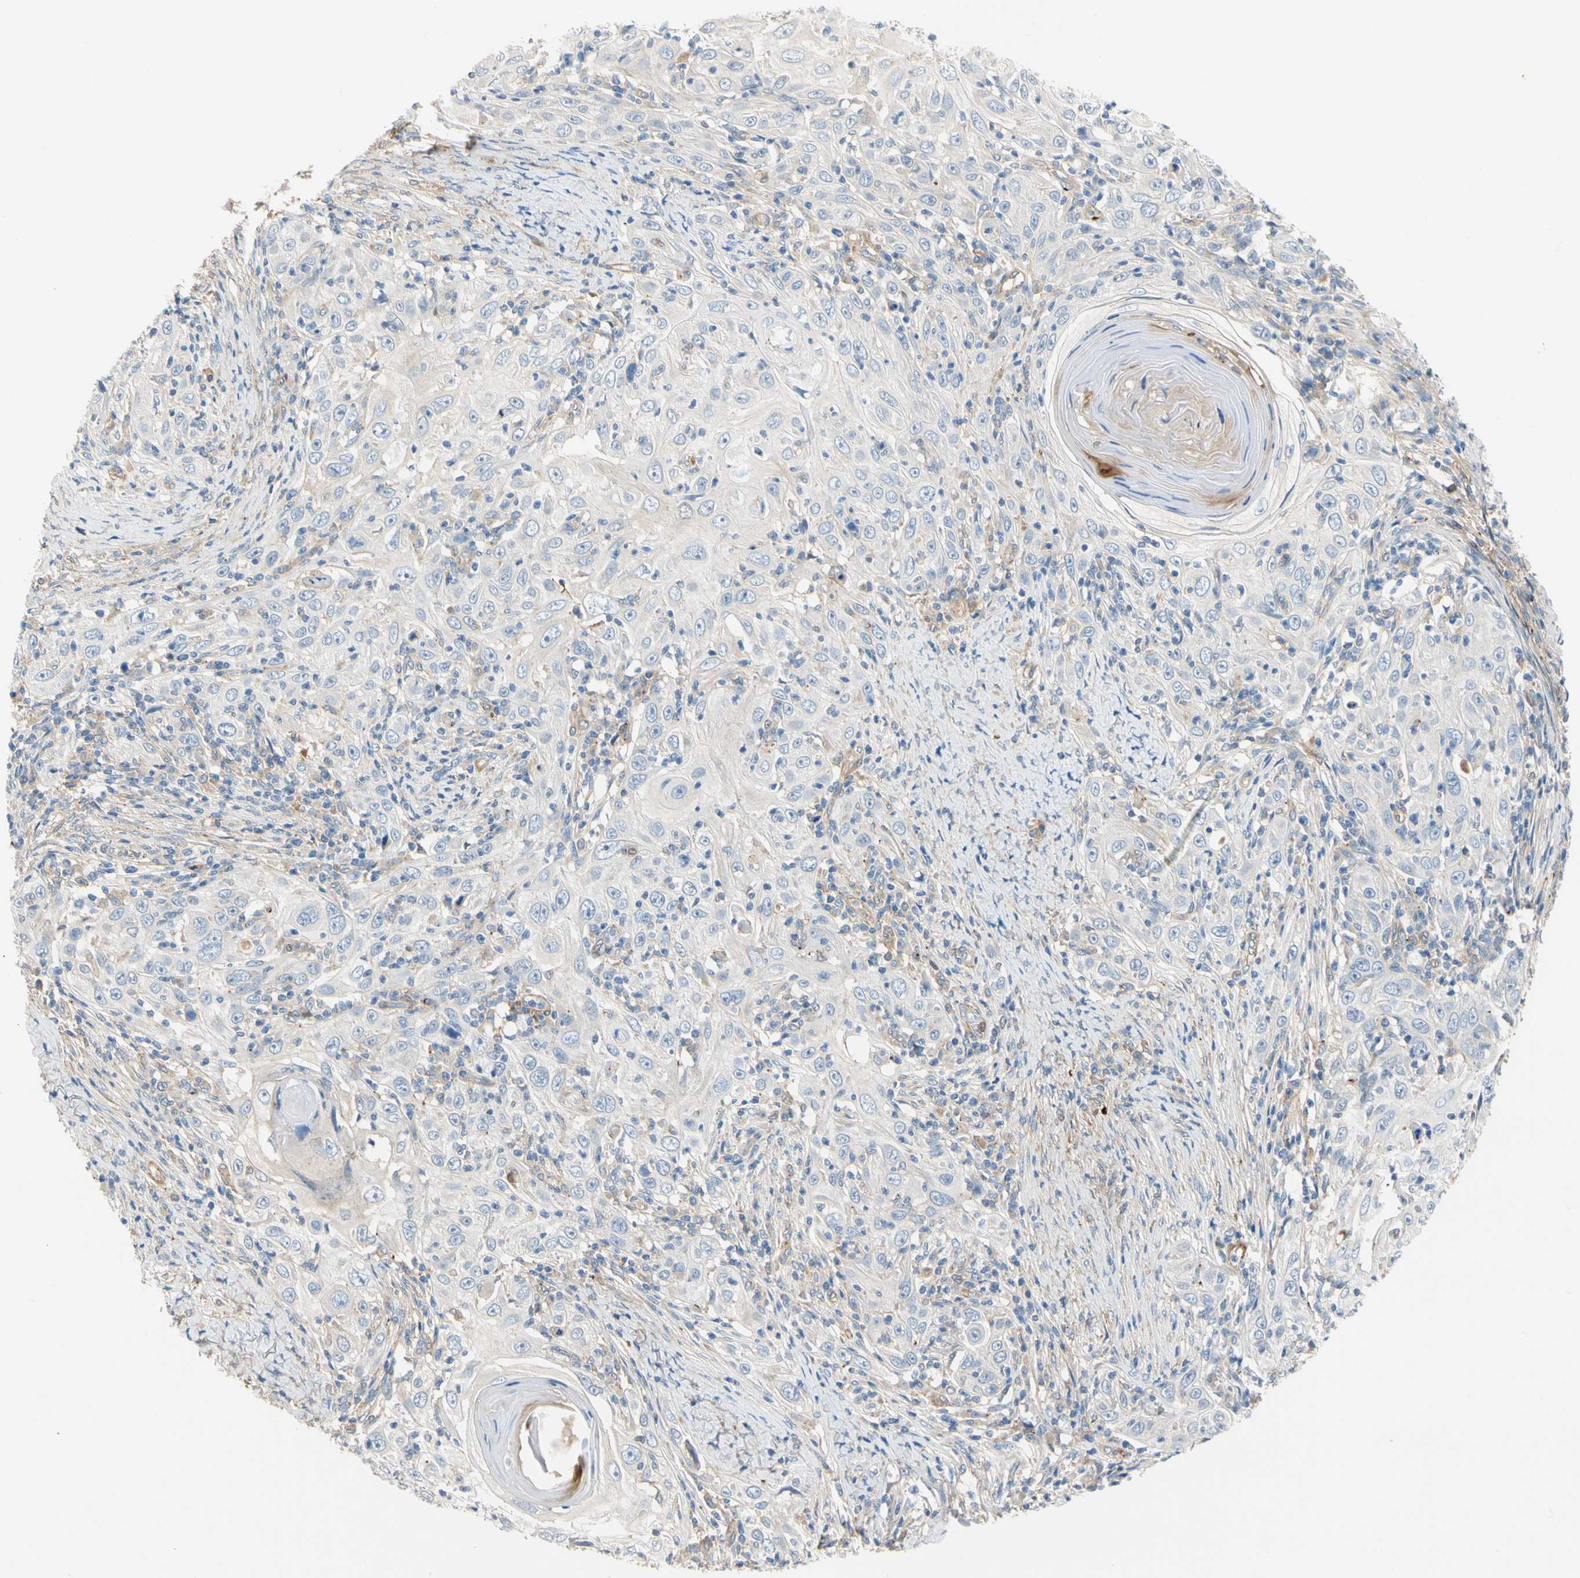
{"staining": {"intensity": "negative", "quantity": "none", "location": "none"}, "tissue": "skin cancer", "cell_type": "Tumor cells", "image_type": "cancer", "snomed": [{"axis": "morphology", "description": "Squamous cell carcinoma, NOS"}, {"axis": "topography", "description": "Skin"}], "caption": "Immunohistochemical staining of skin cancer reveals no significant expression in tumor cells.", "gene": "ENTREP3", "patient": {"sex": "female", "age": 88}}